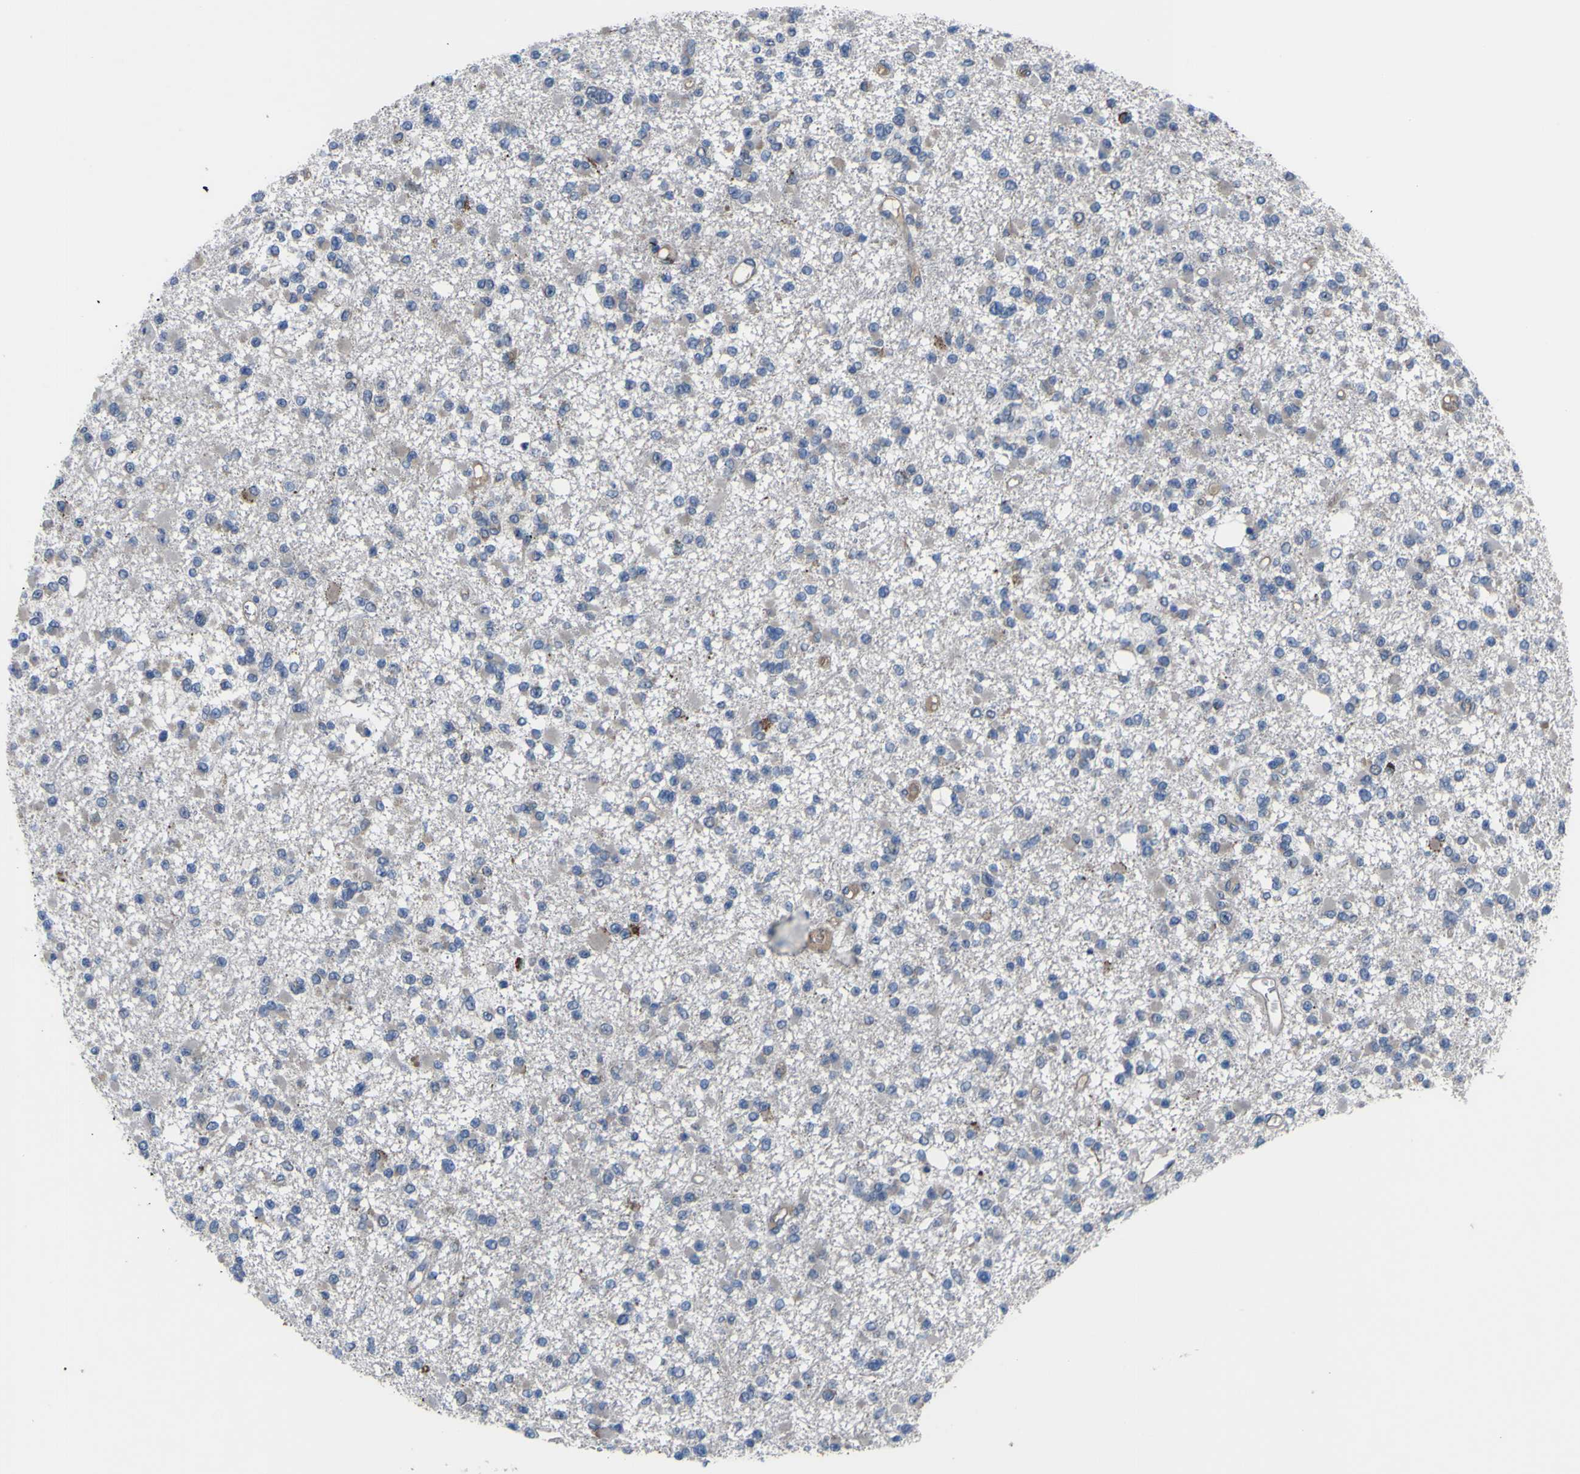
{"staining": {"intensity": "negative", "quantity": "none", "location": "none"}, "tissue": "glioma", "cell_type": "Tumor cells", "image_type": "cancer", "snomed": [{"axis": "morphology", "description": "Glioma, malignant, Low grade"}, {"axis": "topography", "description": "Brain"}], "caption": "DAB immunohistochemical staining of human glioma displays no significant expression in tumor cells.", "gene": "GPLD1", "patient": {"sex": "female", "age": 22}}